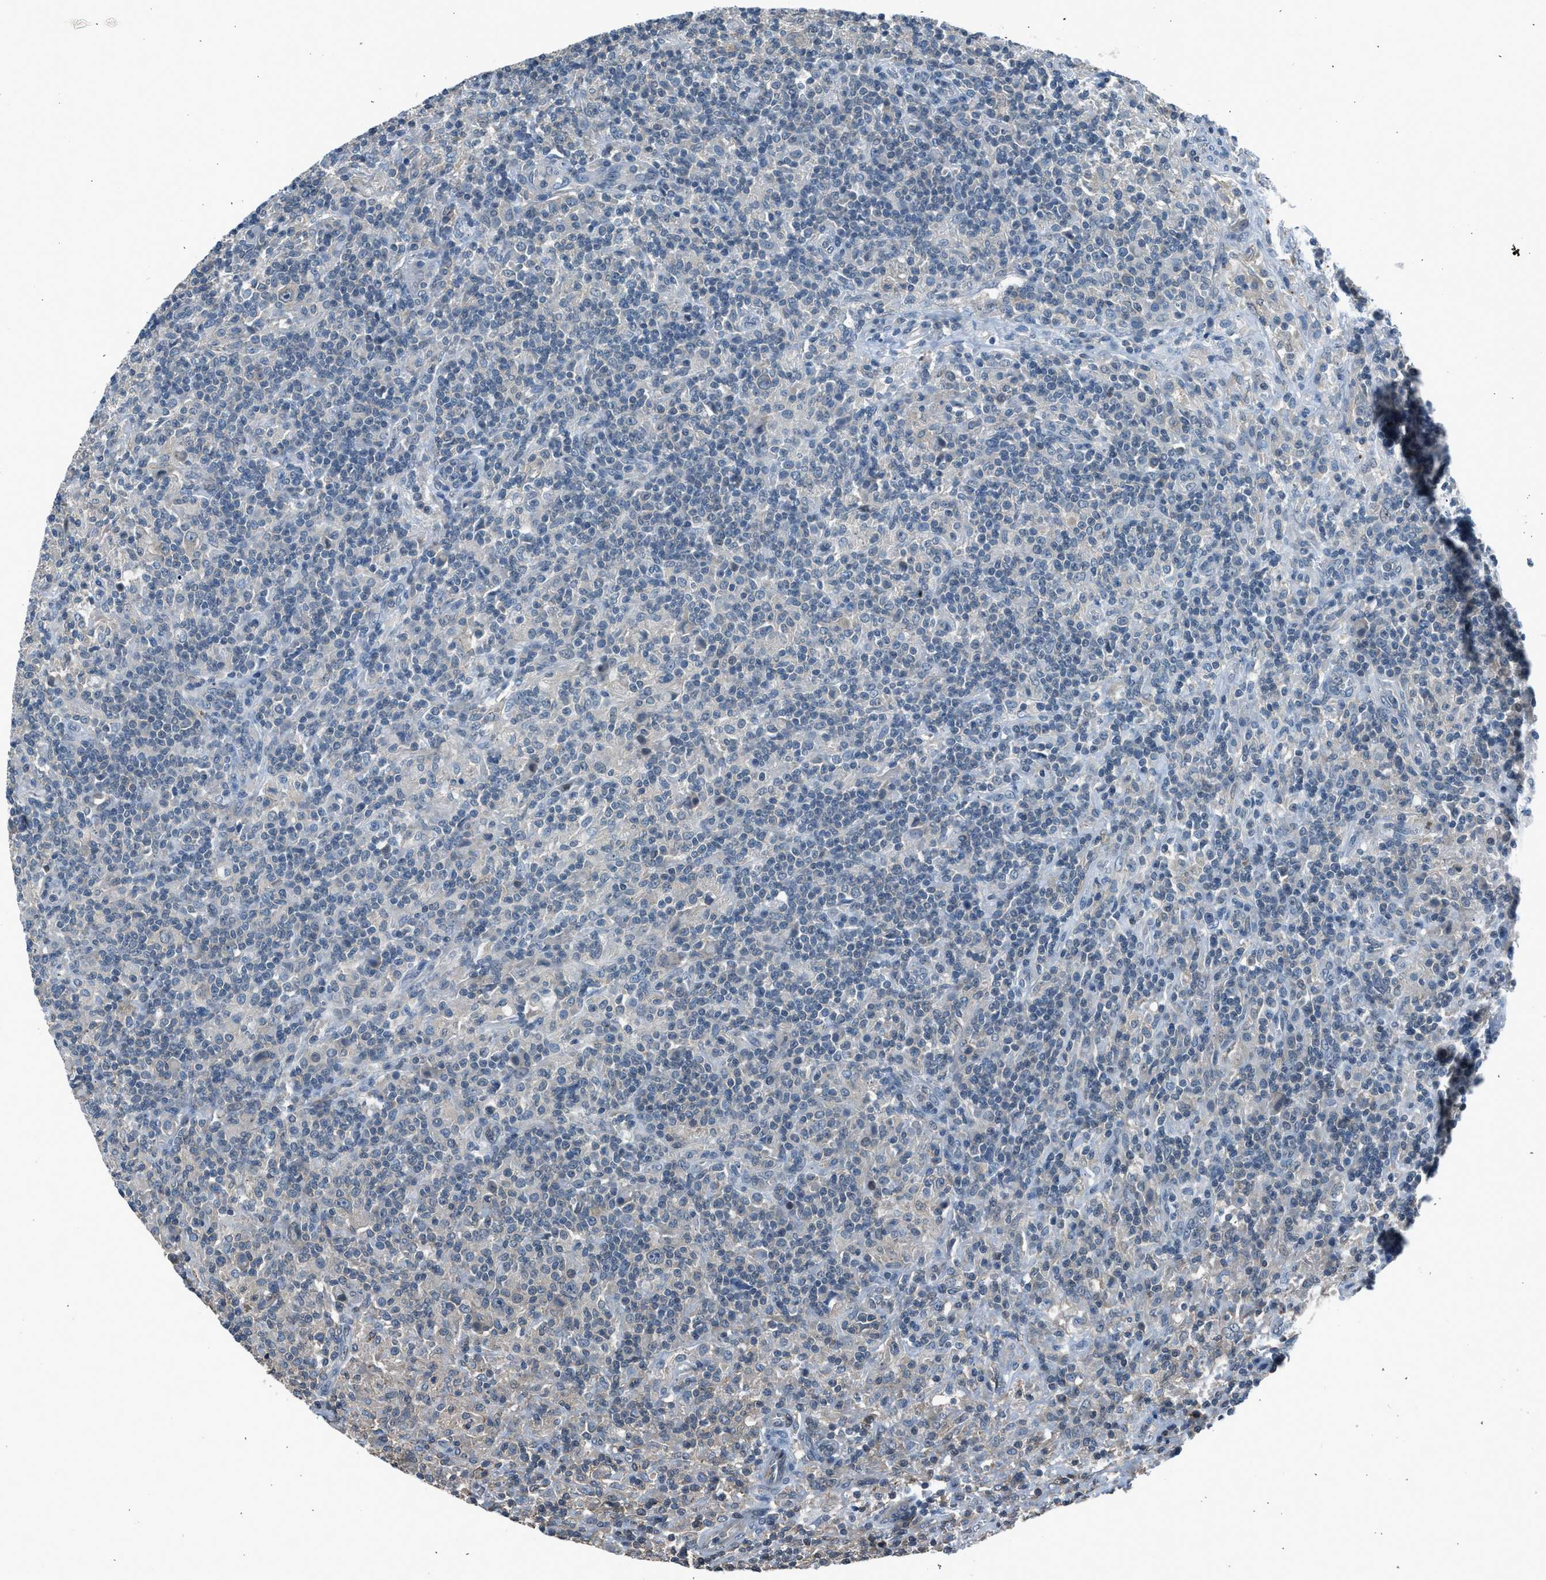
{"staining": {"intensity": "negative", "quantity": "none", "location": "none"}, "tissue": "lymphoma", "cell_type": "Tumor cells", "image_type": "cancer", "snomed": [{"axis": "morphology", "description": "Hodgkin's disease, NOS"}, {"axis": "topography", "description": "Lymph node"}], "caption": "Immunohistochemical staining of lymphoma displays no significant expression in tumor cells.", "gene": "LMLN", "patient": {"sex": "male", "age": 70}}